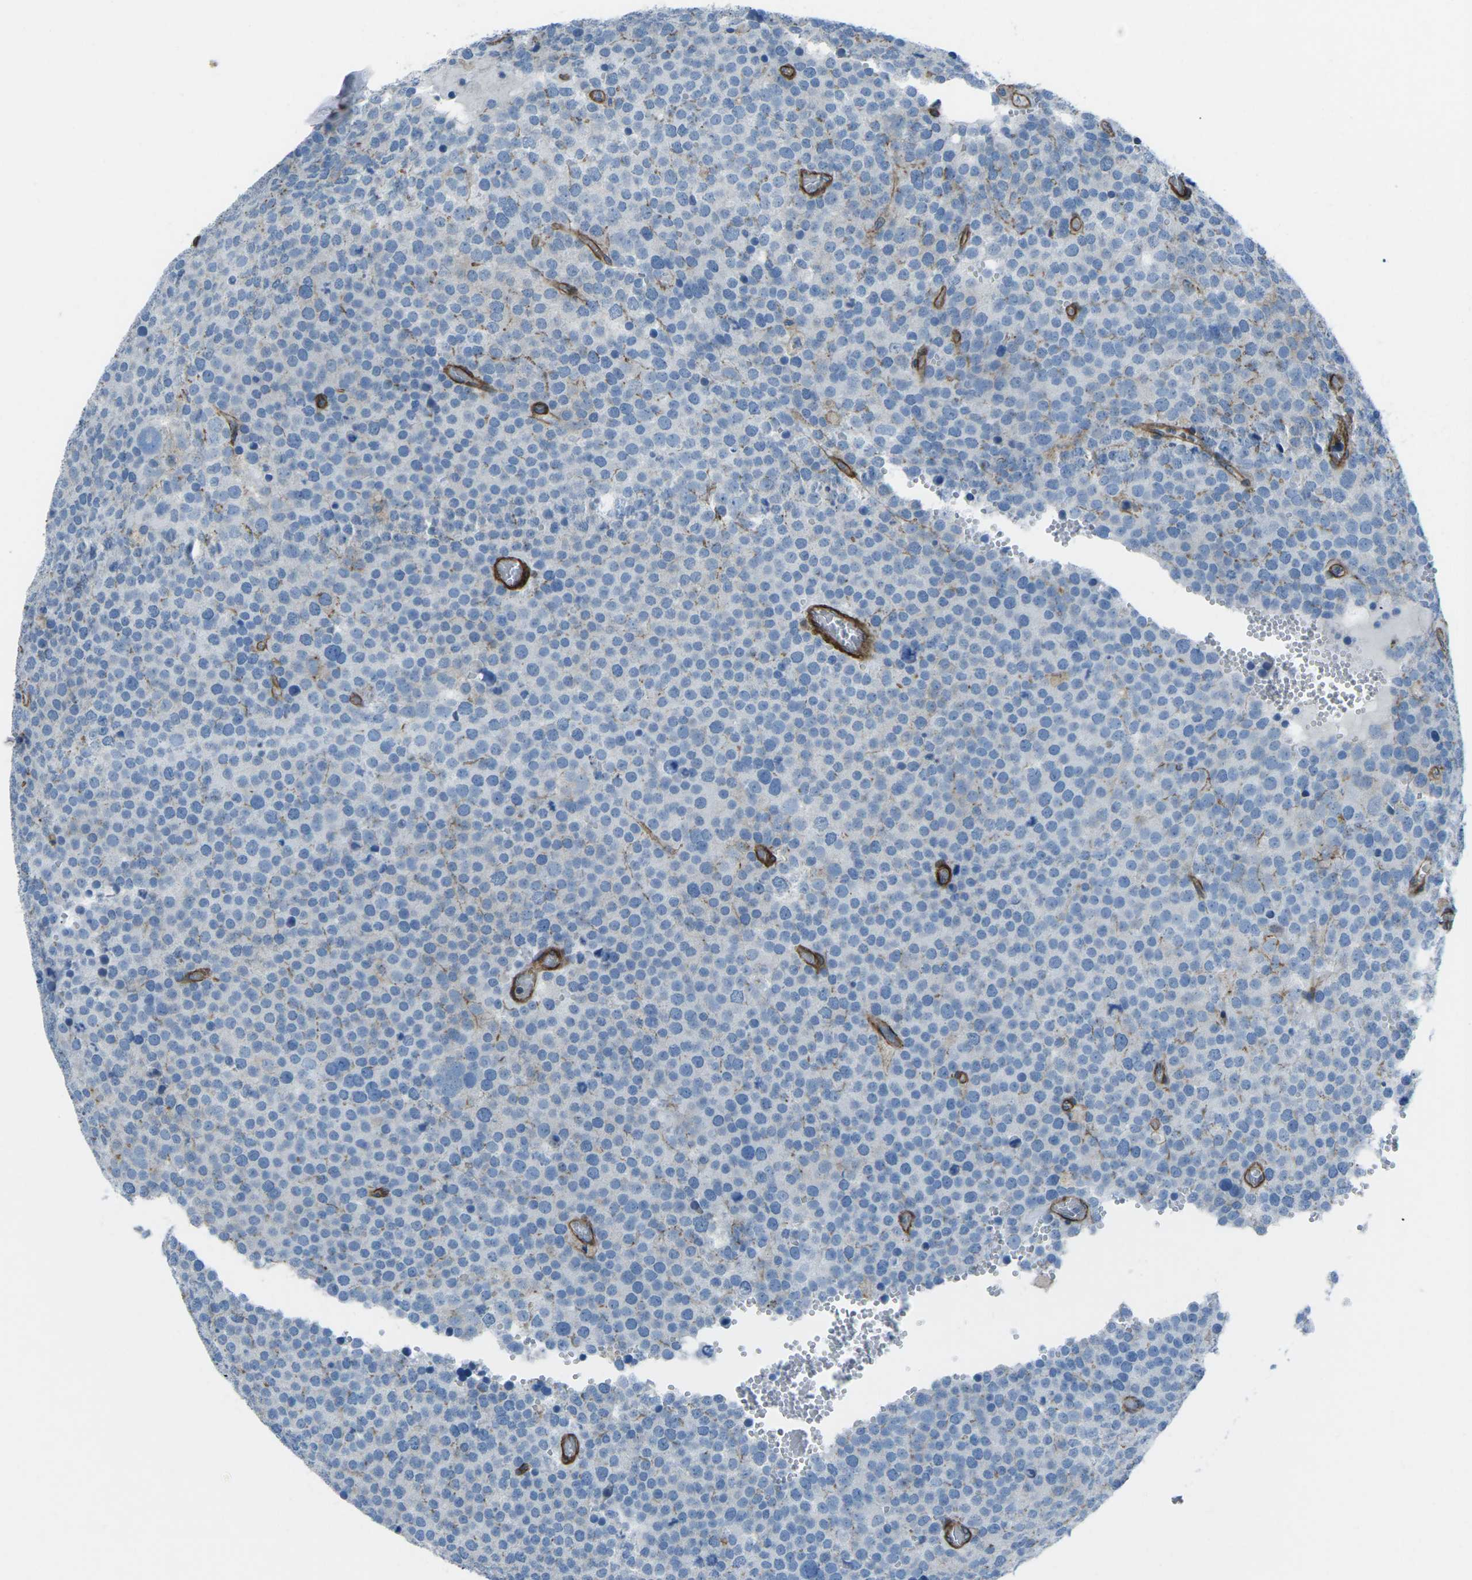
{"staining": {"intensity": "negative", "quantity": "none", "location": "none"}, "tissue": "testis cancer", "cell_type": "Tumor cells", "image_type": "cancer", "snomed": [{"axis": "morphology", "description": "Normal tissue, NOS"}, {"axis": "morphology", "description": "Seminoma, NOS"}, {"axis": "topography", "description": "Testis"}], "caption": "There is no significant expression in tumor cells of seminoma (testis).", "gene": "UTRN", "patient": {"sex": "male", "age": 71}}